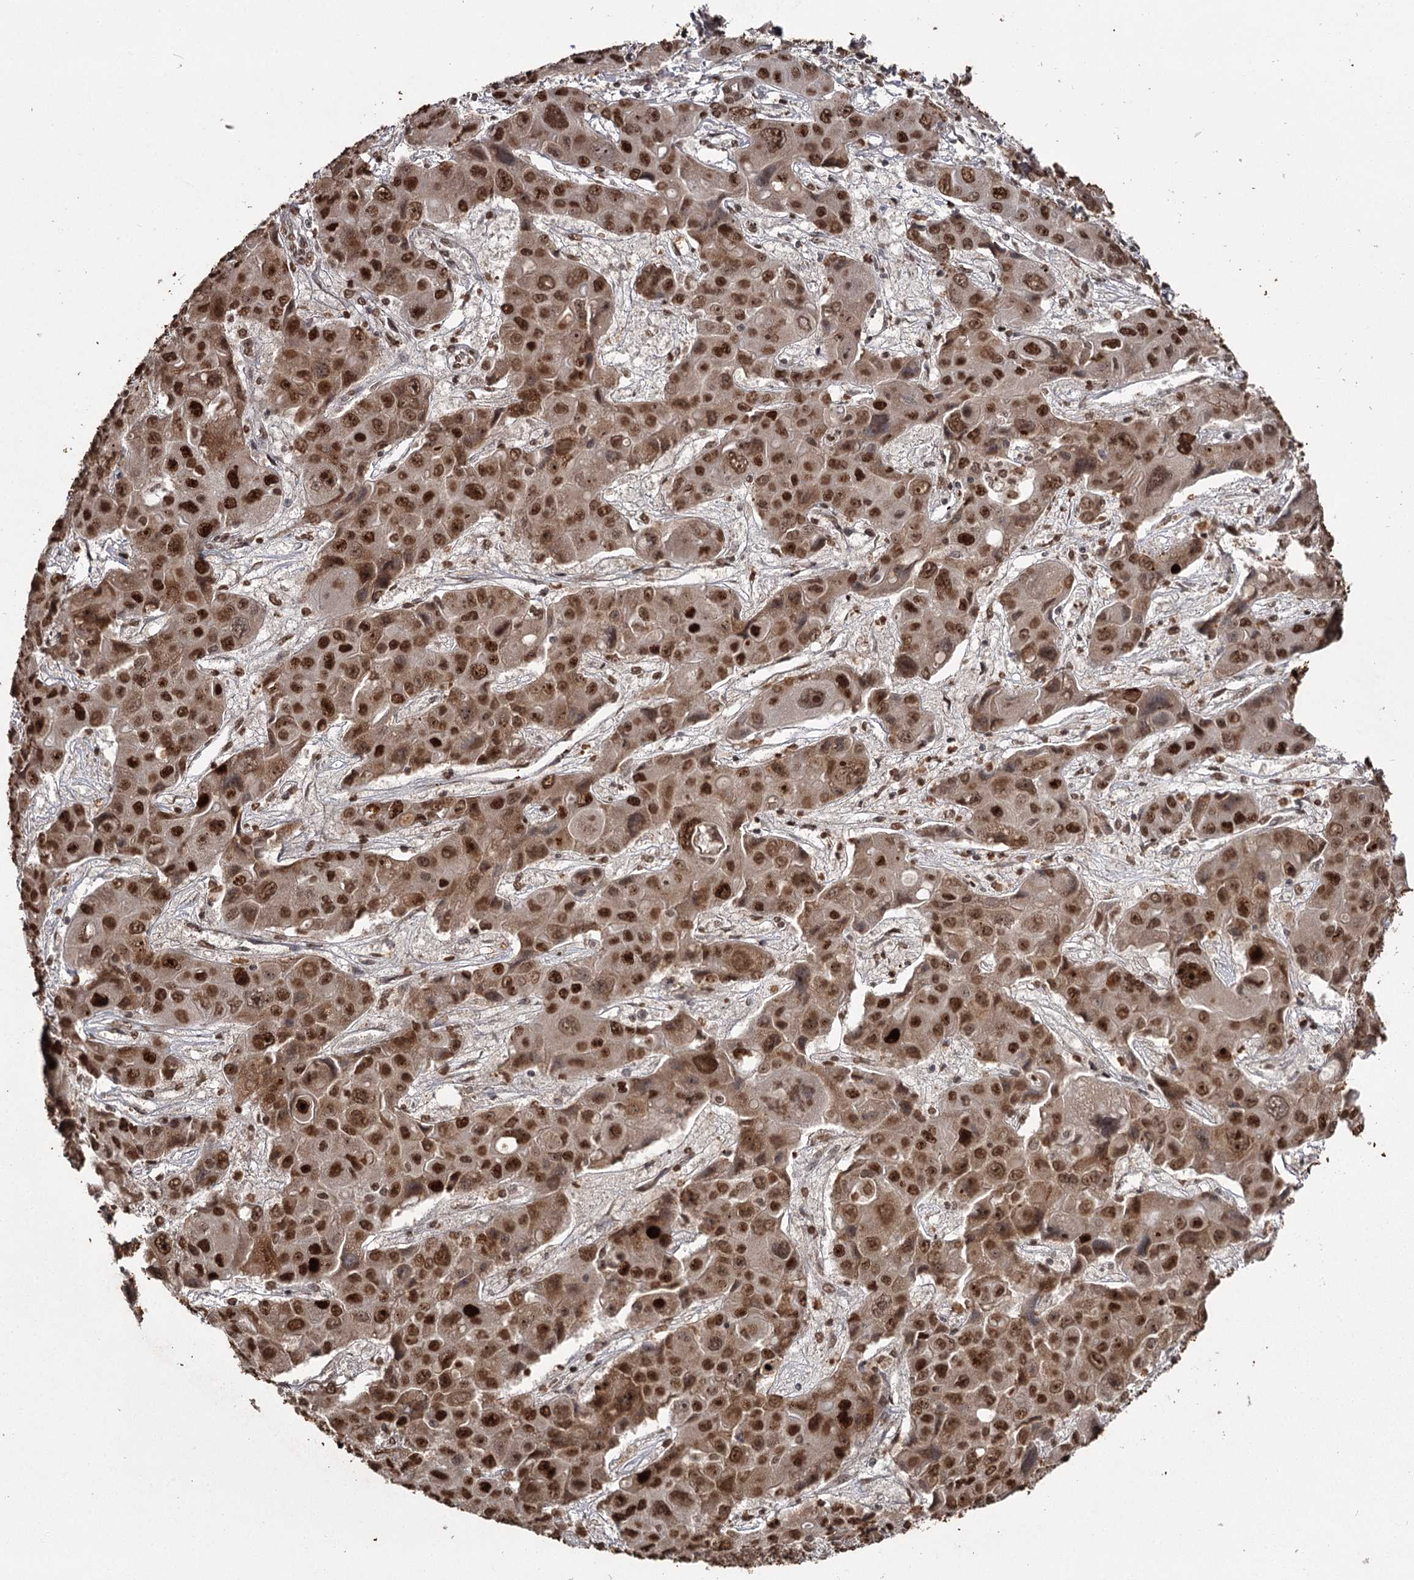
{"staining": {"intensity": "strong", "quantity": ">75%", "location": "nuclear"}, "tissue": "liver cancer", "cell_type": "Tumor cells", "image_type": "cancer", "snomed": [{"axis": "morphology", "description": "Cholangiocarcinoma"}, {"axis": "topography", "description": "Liver"}], "caption": "The micrograph reveals staining of liver cholangiocarcinoma, revealing strong nuclear protein staining (brown color) within tumor cells. (Brightfield microscopy of DAB IHC at high magnification).", "gene": "THYN1", "patient": {"sex": "male", "age": 67}}